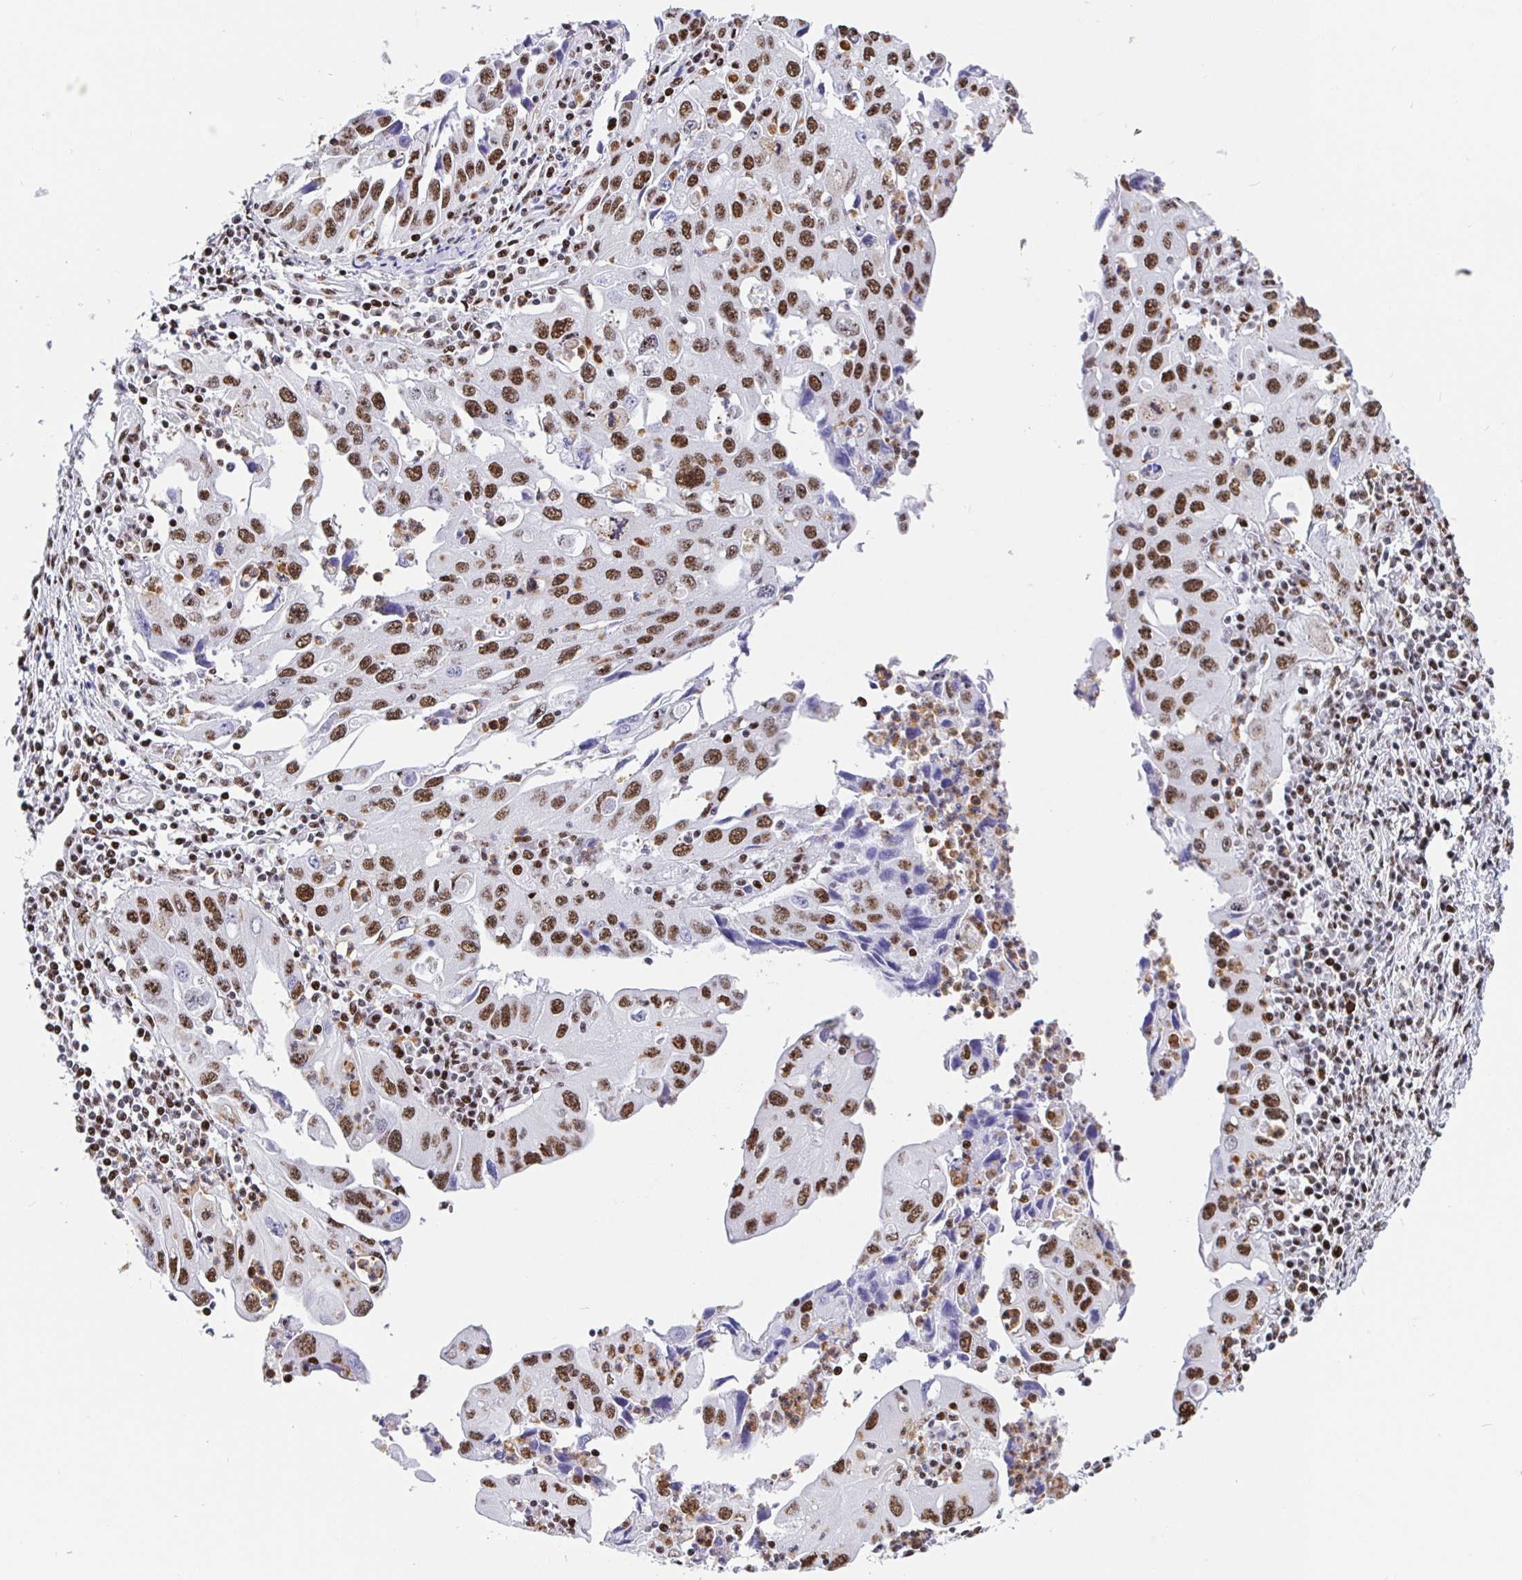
{"staining": {"intensity": "moderate", "quantity": "25%-75%", "location": "nuclear"}, "tissue": "endometrial cancer", "cell_type": "Tumor cells", "image_type": "cancer", "snomed": [{"axis": "morphology", "description": "Adenocarcinoma, NOS"}, {"axis": "topography", "description": "Uterus"}], "caption": "Adenocarcinoma (endometrial) stained with a protein marker shows moderate staining in tumor cells.", "gene": "SETD5", "patient": {"sex": "female", "age": 62}}